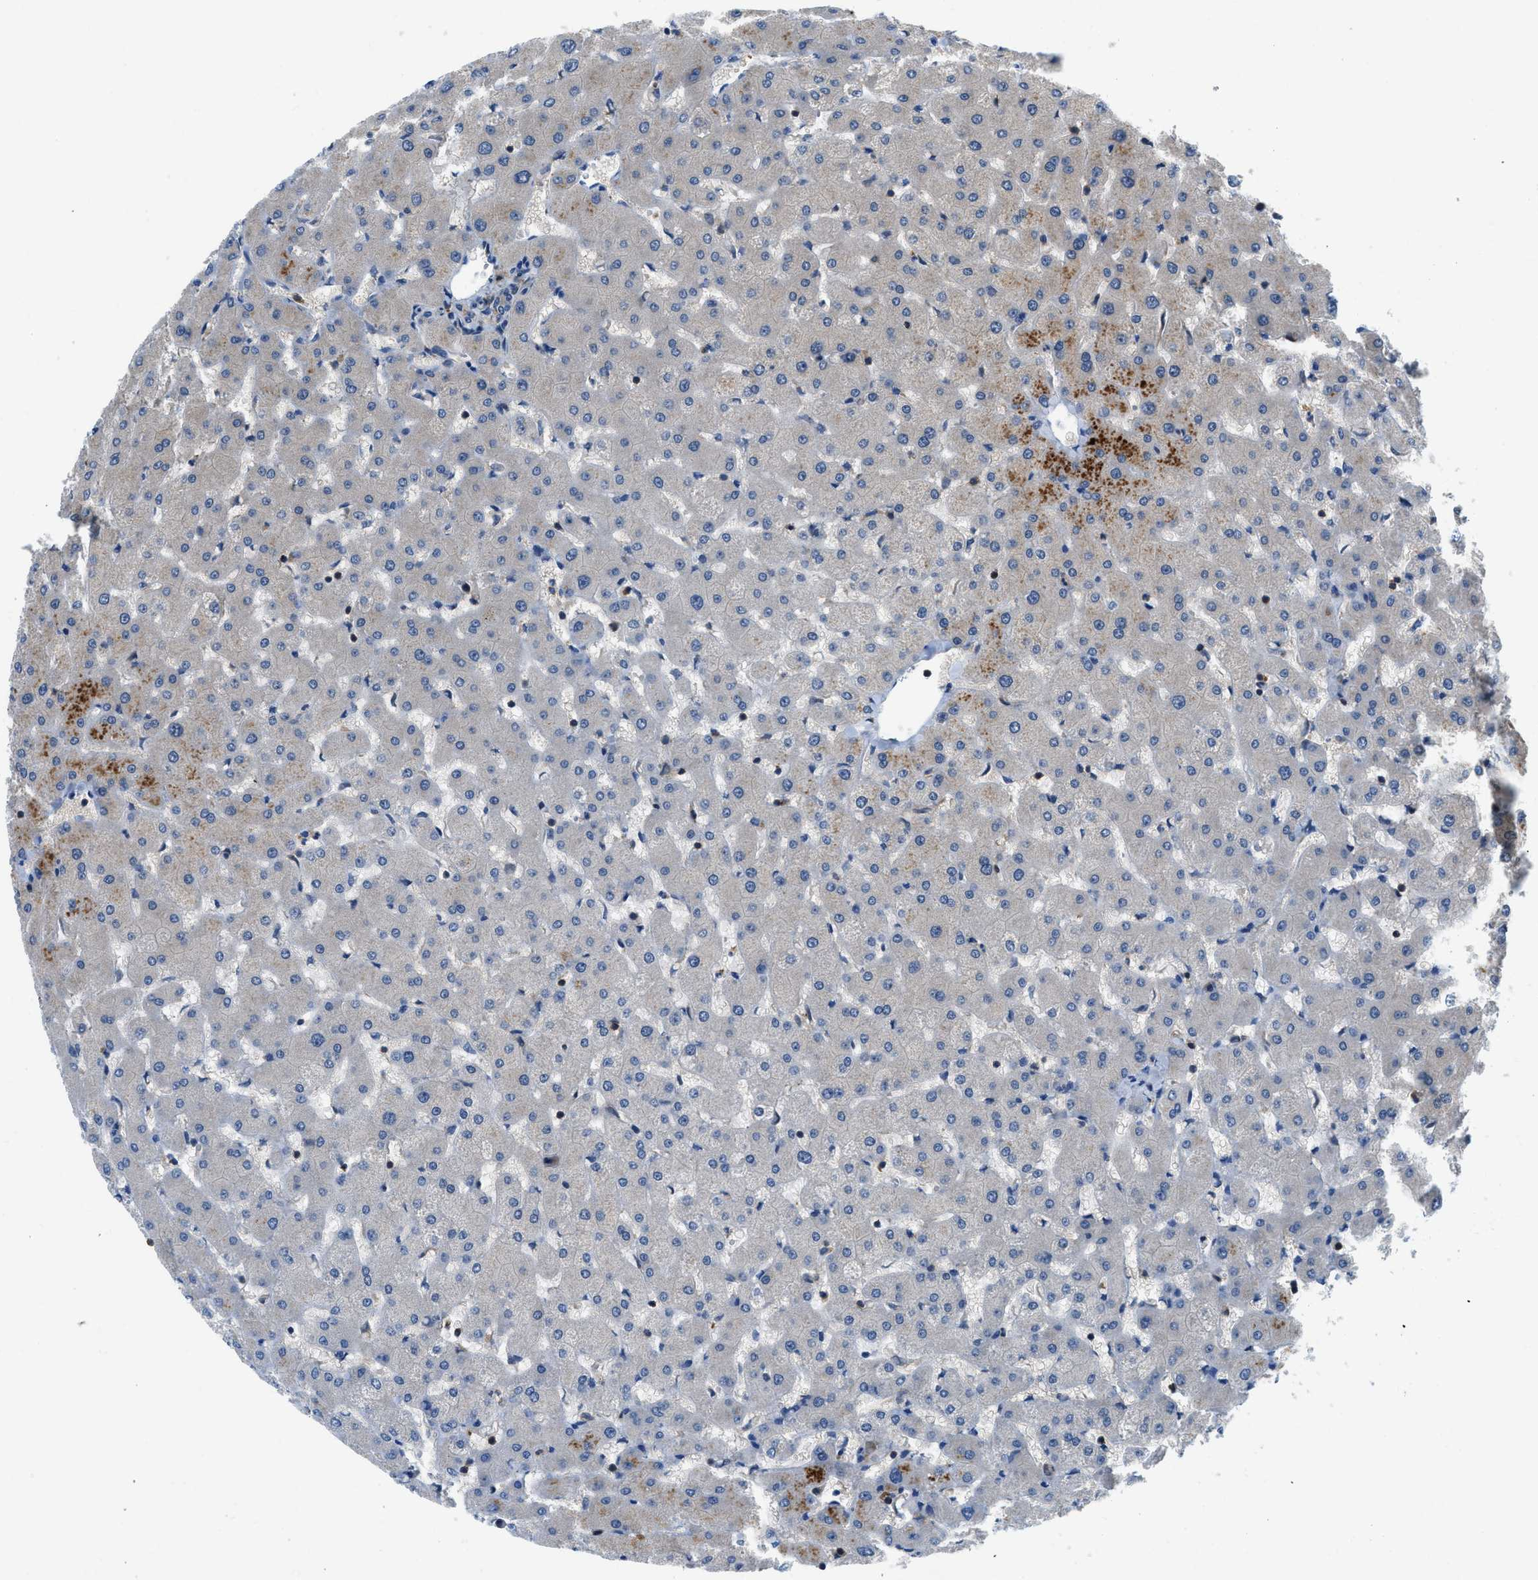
{"staining": {"intensity": "weak", "quantity": "25%-75%", "location": "cytoplasmic/membranous"}, "tissue": "liver", "cell_type": "Cholangiocytes", "image_type": "normal", "snomed": [{"axis": "morphology", "description": "Normal tissue, NOS"}, {"axis": "topography", "description": "Liver"}], "caption": "Brown immunohistochemical staining in normal liver exhibits weak cytoplasmic/membranous positivity in about 25%-75% of cholangiocytes. (DAB IHC with brightfield microscopy, high magnification).", "gene": "GPR31", "patient": {"sex": "female", "age": 63}}